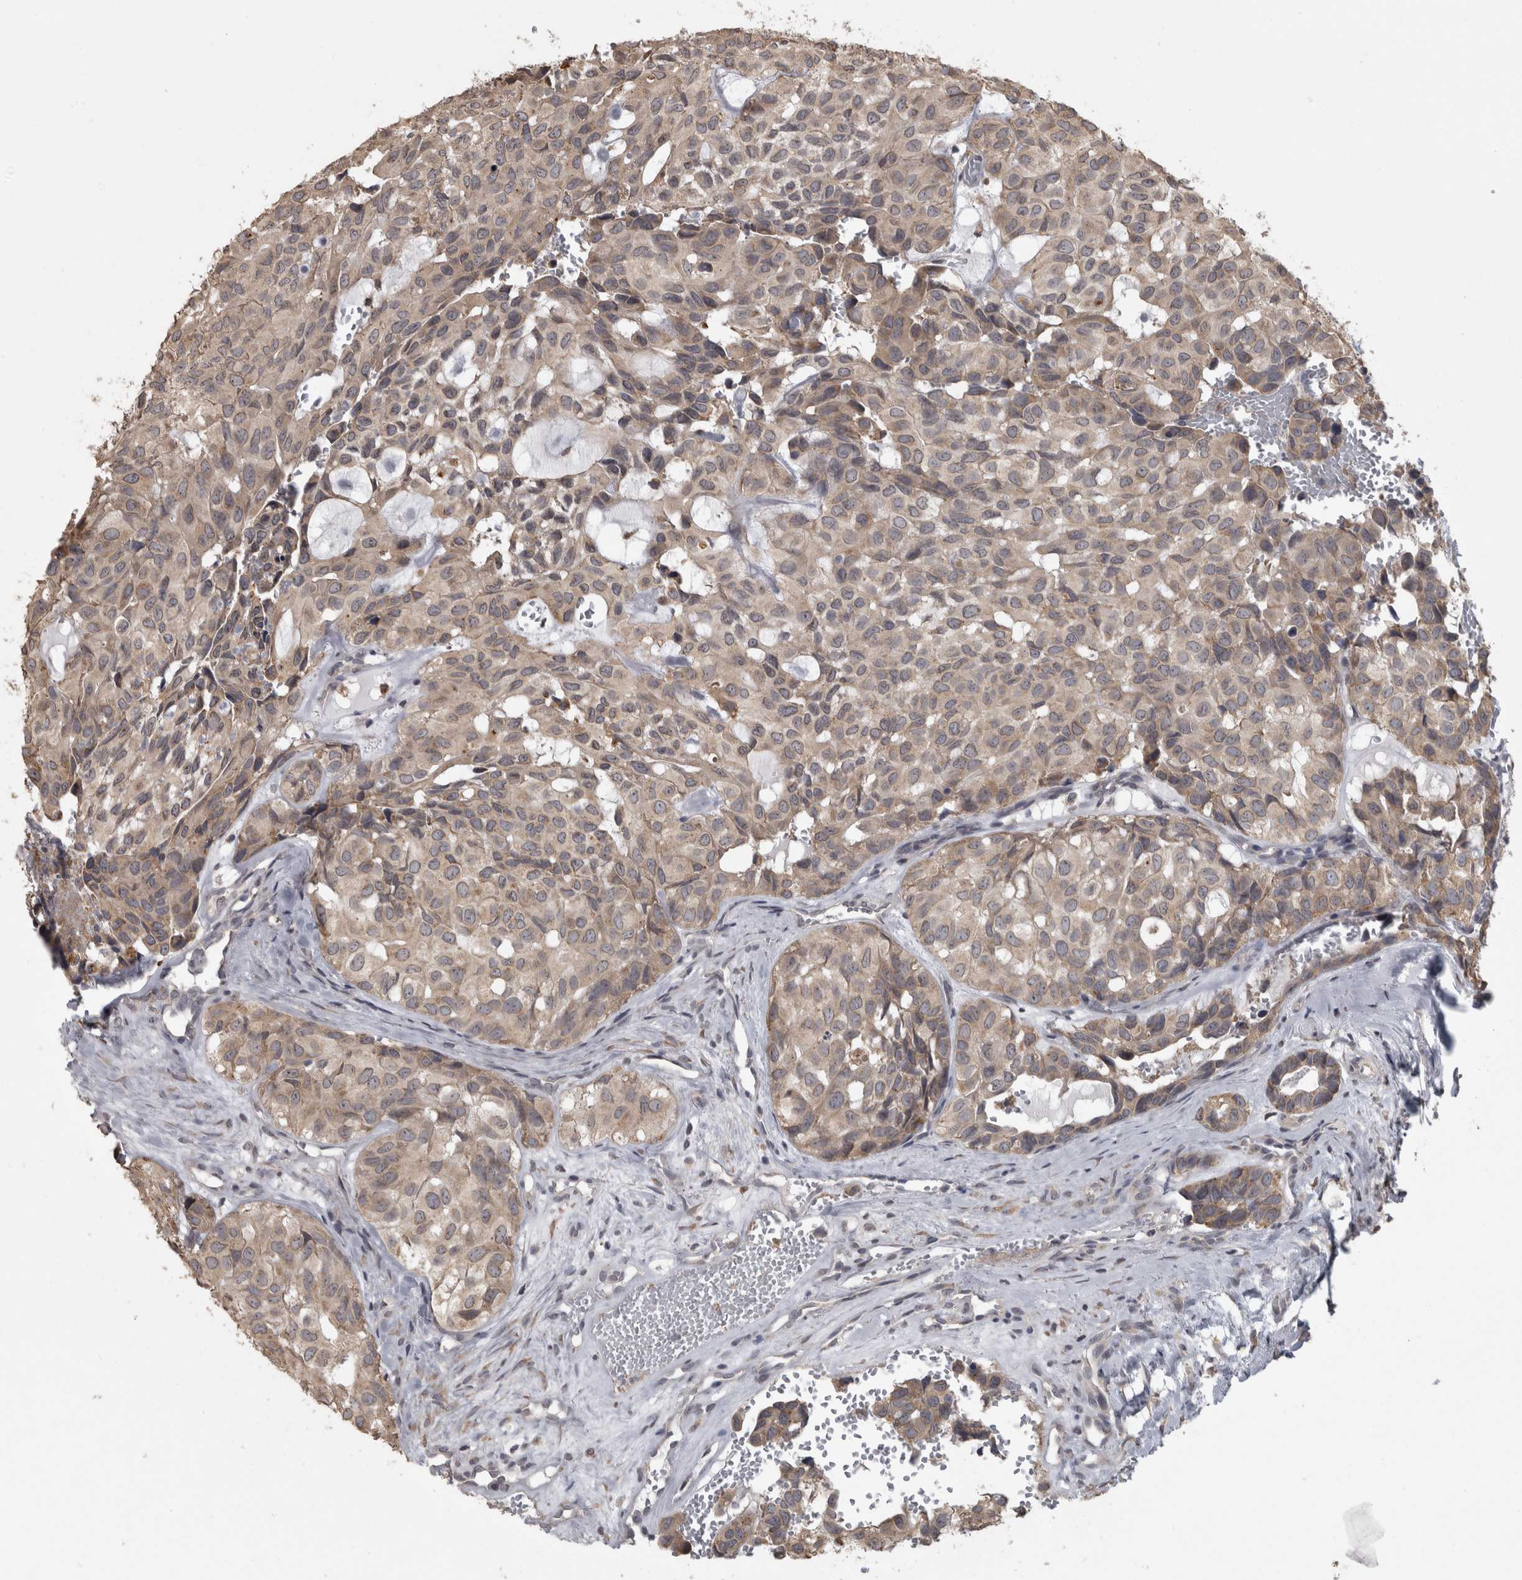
{"staining": {"intensity": "weak", "quantity": ">75%", "location": "cytoplasmic/membranous"}, "tissue": "head and neck cancer", "cell_type": "Tumor cells", "image_type": "cancer", "snomed": [{"axis": "morphology", "description": "Adenocarcinoma, NOS"}, {"axis": "topography", "description": "Salivary gland, NOS"}, {"axis": "topography", "description": "Head-Neck"}], "caption": "High-magnification brightfield microscopy of head and neck adenocarcinoma stained with DAB (3,3'-diaminobenzidine) (brown) and counterstained with hematoxylin (blue). tumor cells exhibit weak cytoplasmic/membranous staining is seen in approximately>75% of cells.", "gene": "RAB29", "patient": {"sex": "female", "age": 76}}